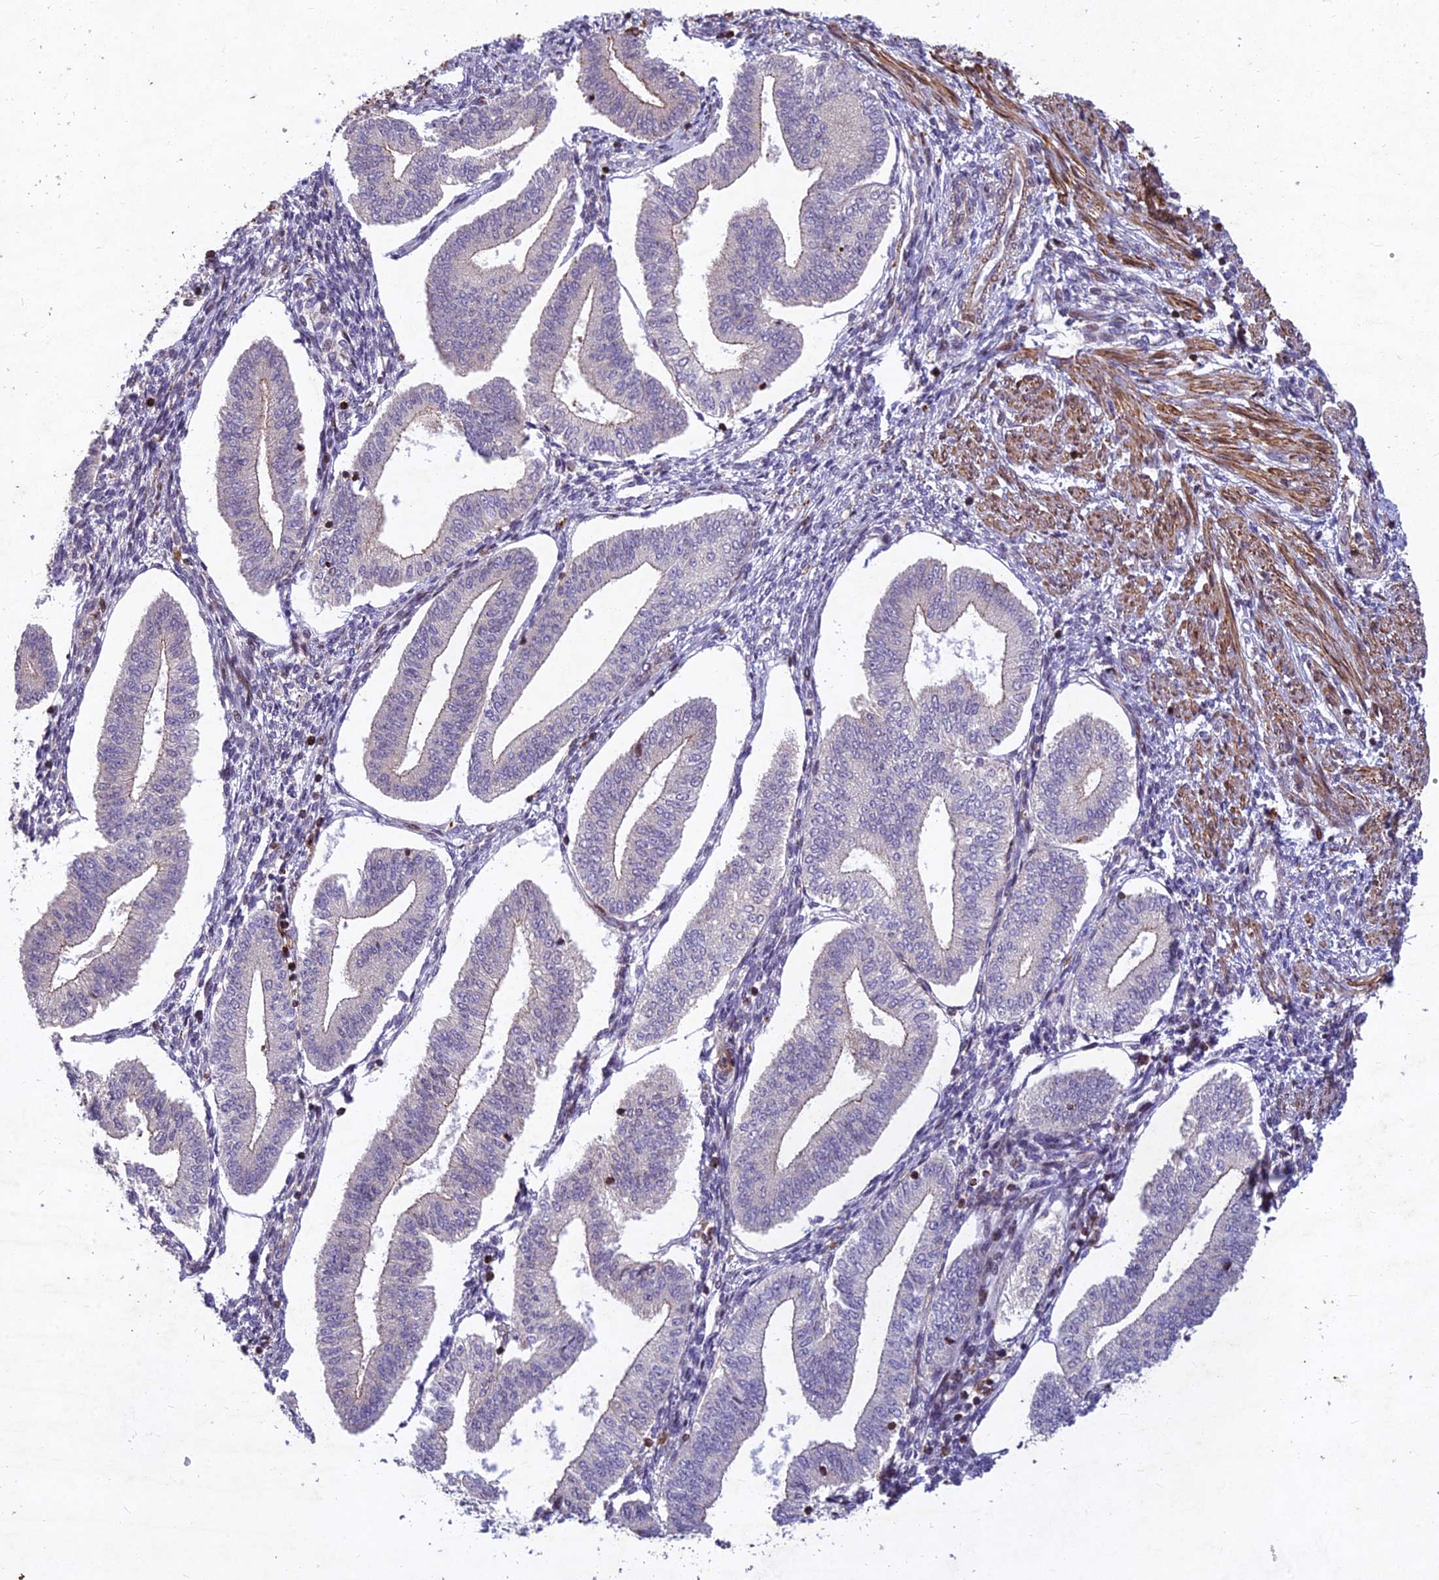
{"staining": {"intensity": "negative", "quantity": "none", "location": "none"}, "tissue": "endometrium", "cell_type": "Cells in endometrial stroma", "image_type": "normal", "snomed": [{"axis": "morphology", "description": "Normal tissue, NOS"}, {"axis": "topography", "description": "Endometrium"}], "caption": "High magnification brightfield microscopy of normal endometrium stained with DAB (brown) and counterstained with hematoxylin (blue): cells in endometrial stroma show no significant positivity. The staining was performed using DAB (3,3'-diaminobenzidine) to visualize the protein expression in brown, while the nuclei were stained in blue with hematoxylin (Magnification: 20x).", "gene": "RELCH", "patient": {"sex": "female", "age": 34}}